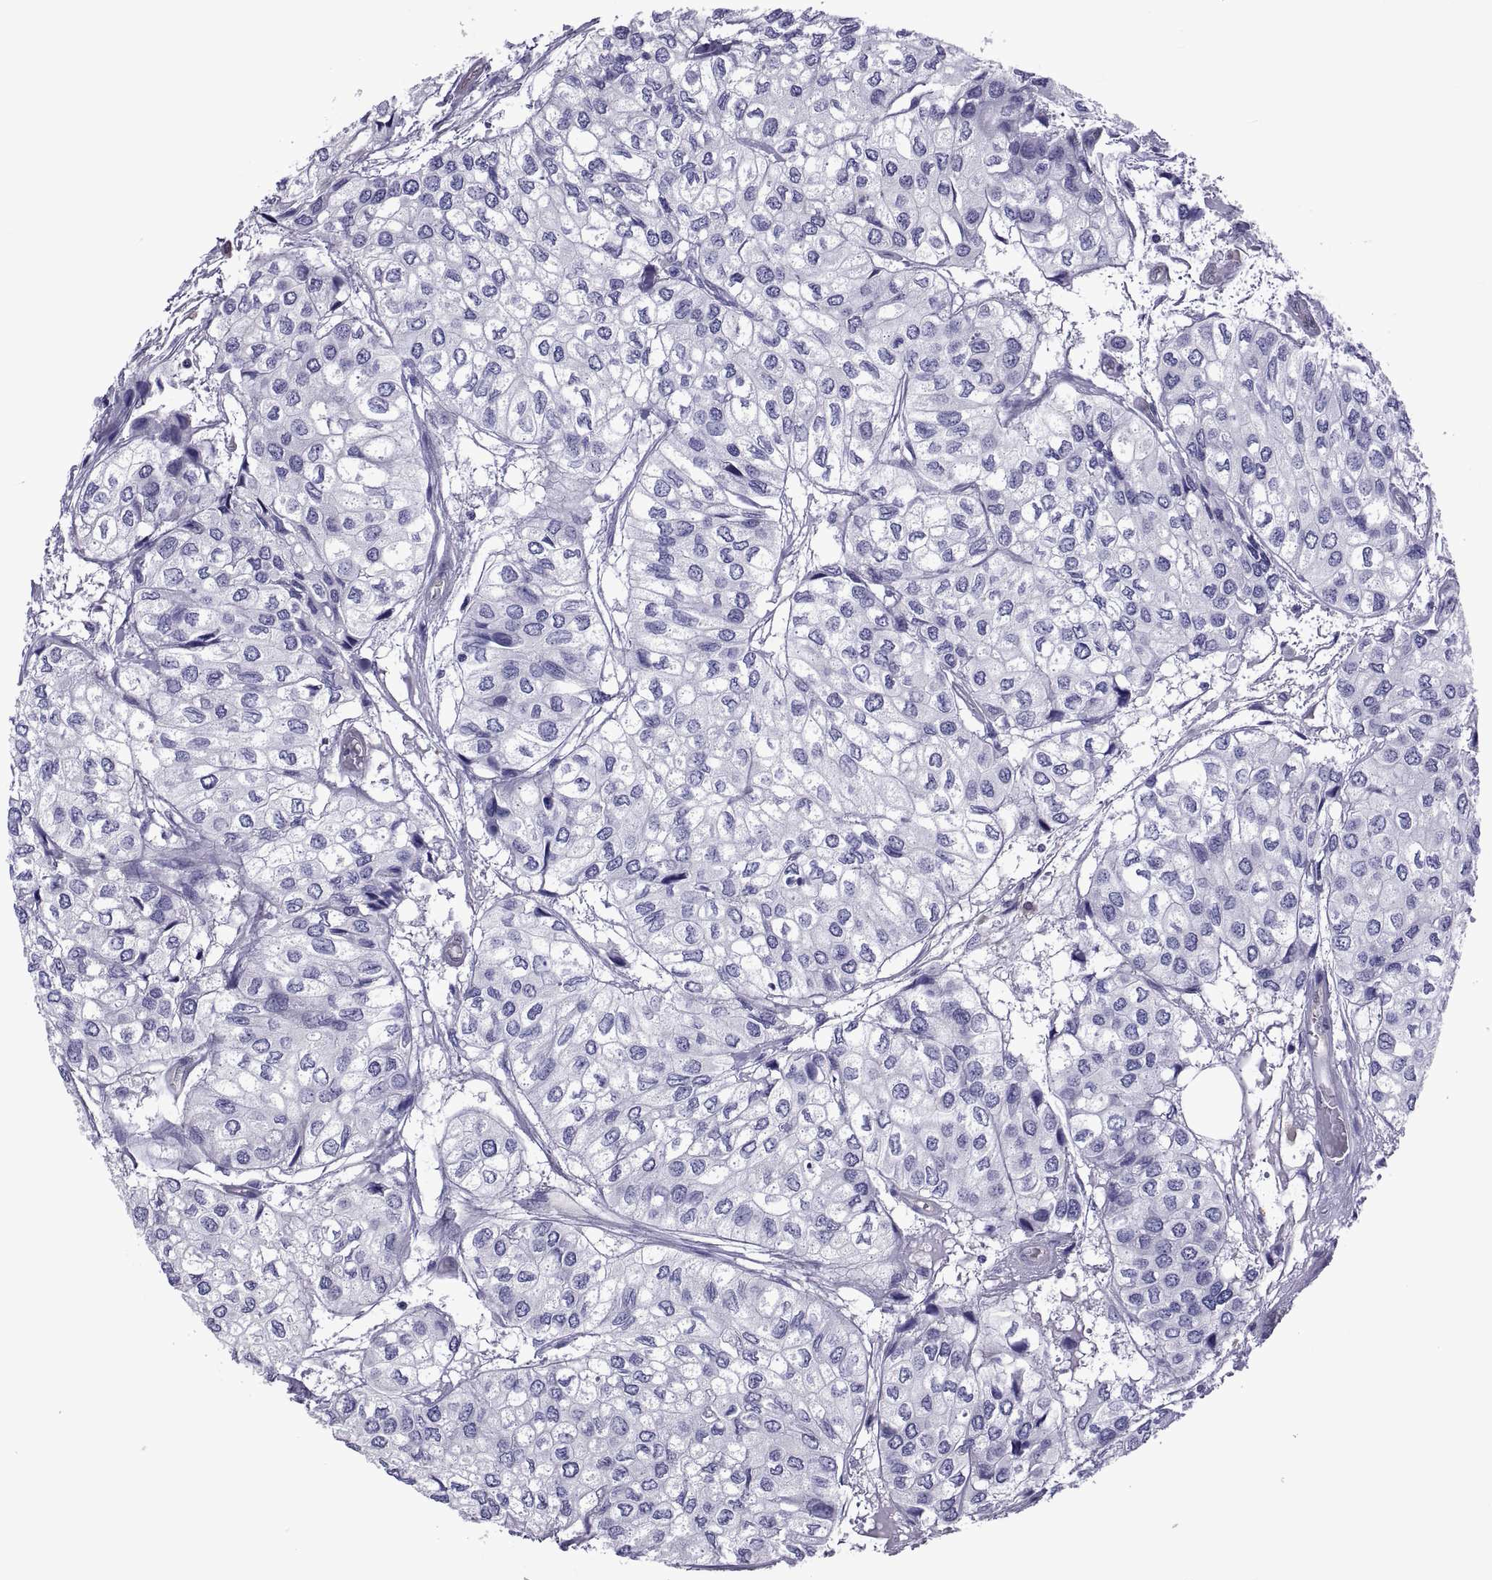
{"staining": {"intensity": "negative", "quantity": "none", "location": "none"}, "tissue": "urothelial cancer", "cell_type": "Tumor cells", "image_type": "cancer", "snomed": [{"axis": "morphology", "description": "Urothelial carcinoma, High grade"}, {"axis": "topography", "description": "Urinary bladder"}], "caption": "There is no significant positivity in tumor cells of urothelial cancer.", "gene": "LCN9", "patient": {"sex": "male", "age": 73}}